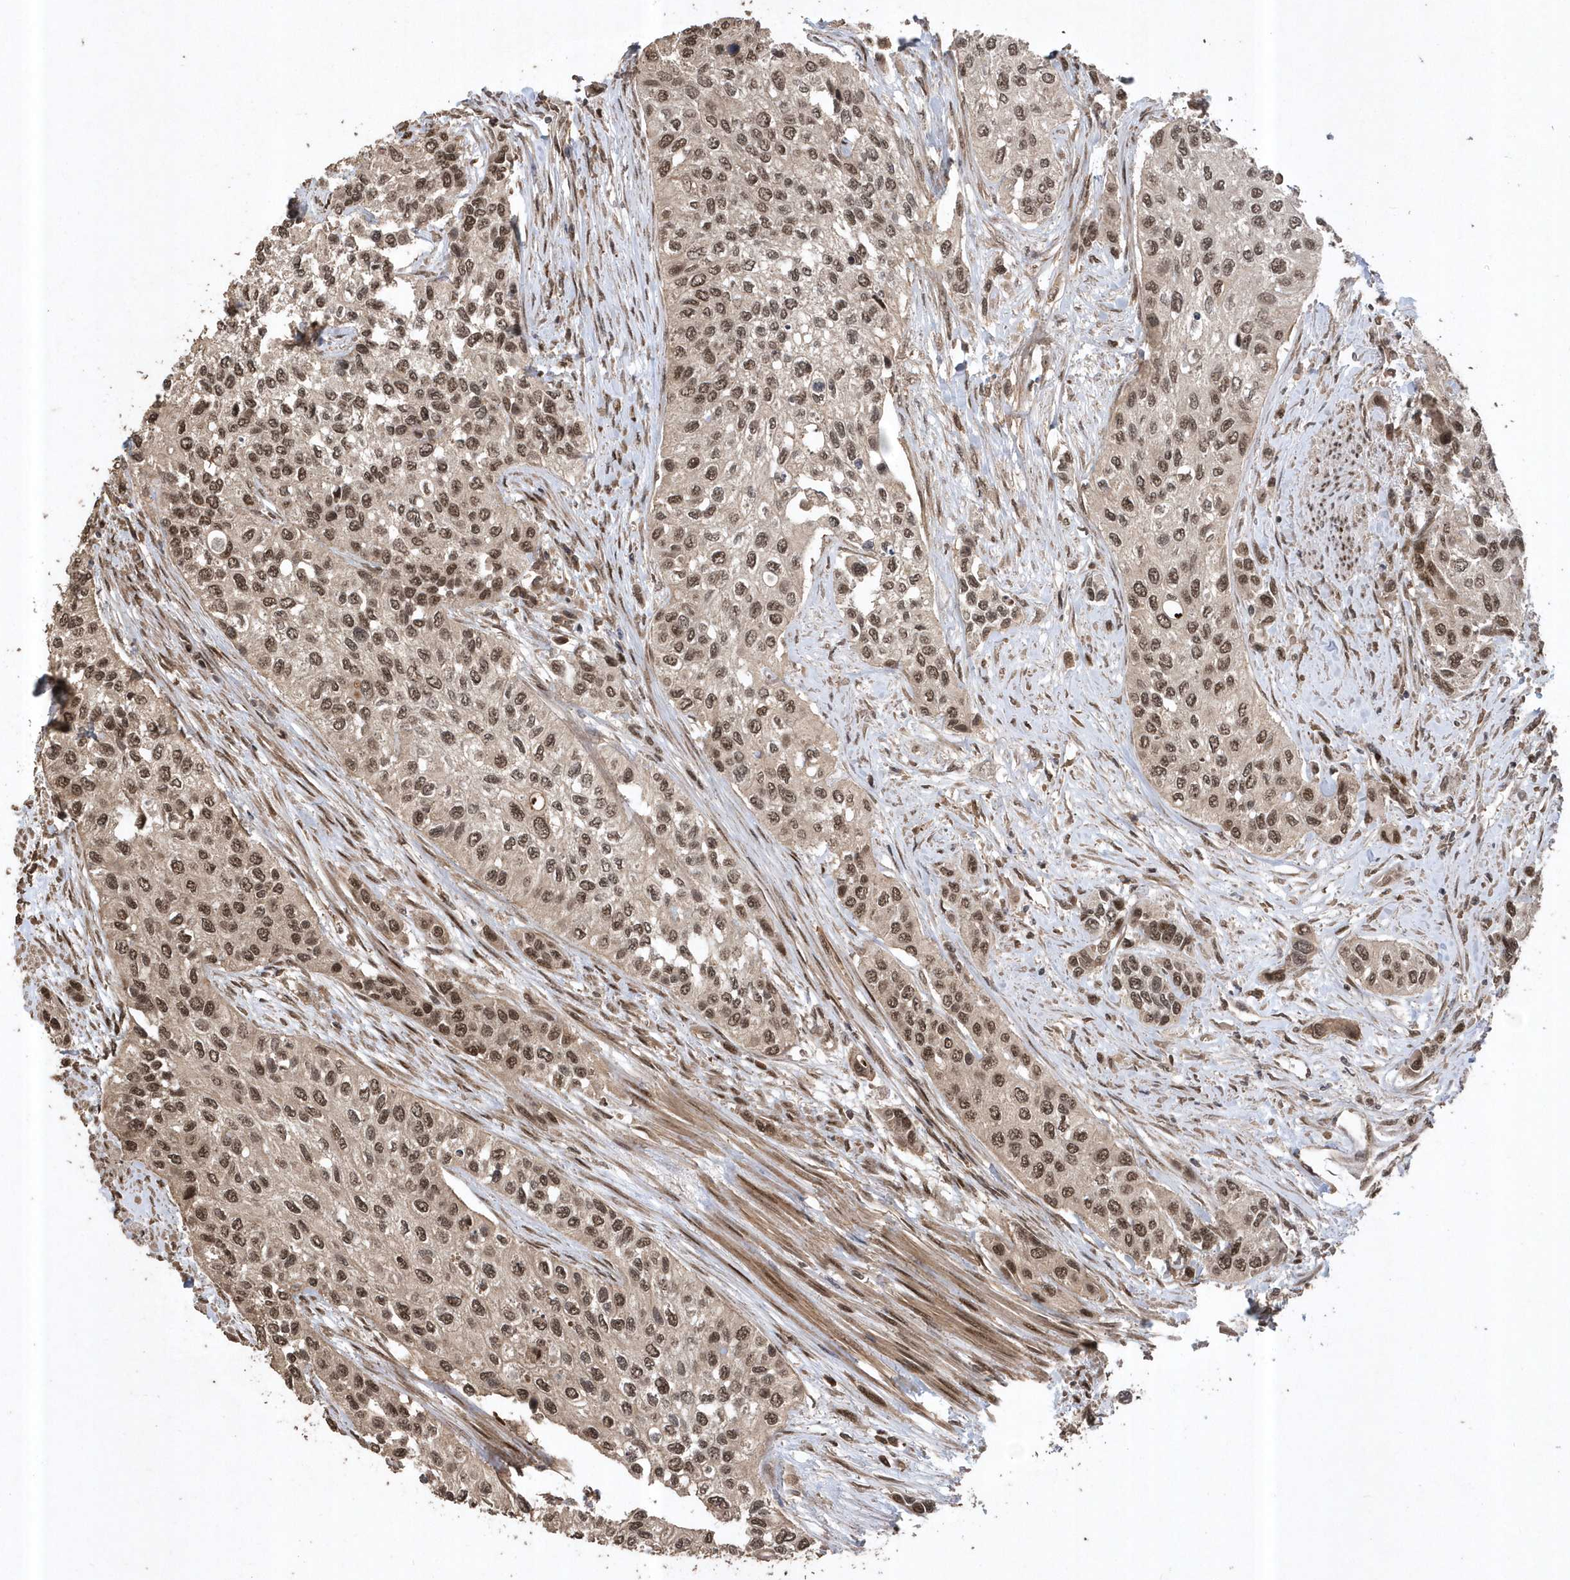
{"staining": {"intensity": "moderate", "quantity": ">75%", "location": "nuclear"}, "tissue": "urothelial cancer", "cell_type": "Tumor cells", "image_type": "cancer", "snomed": [{"axis": "morphology", "description": "Normal tissue, NOS"}, {"axis": "morphology", "description": "Urothelial carcinoma, High grade"}, {"axis": "topography", "description": "Vascular tissue"}, {"axis": "topography", "description": "Urinary bladder"}], "caption": "Brown immunohistochemical staining in urothelial carcinoma (high-grade) demonstrates moderate nuclear positivity in about >75% of tumor cells.", "gene": "INTS12", "patient": {"sex": "female", "age": 56}}